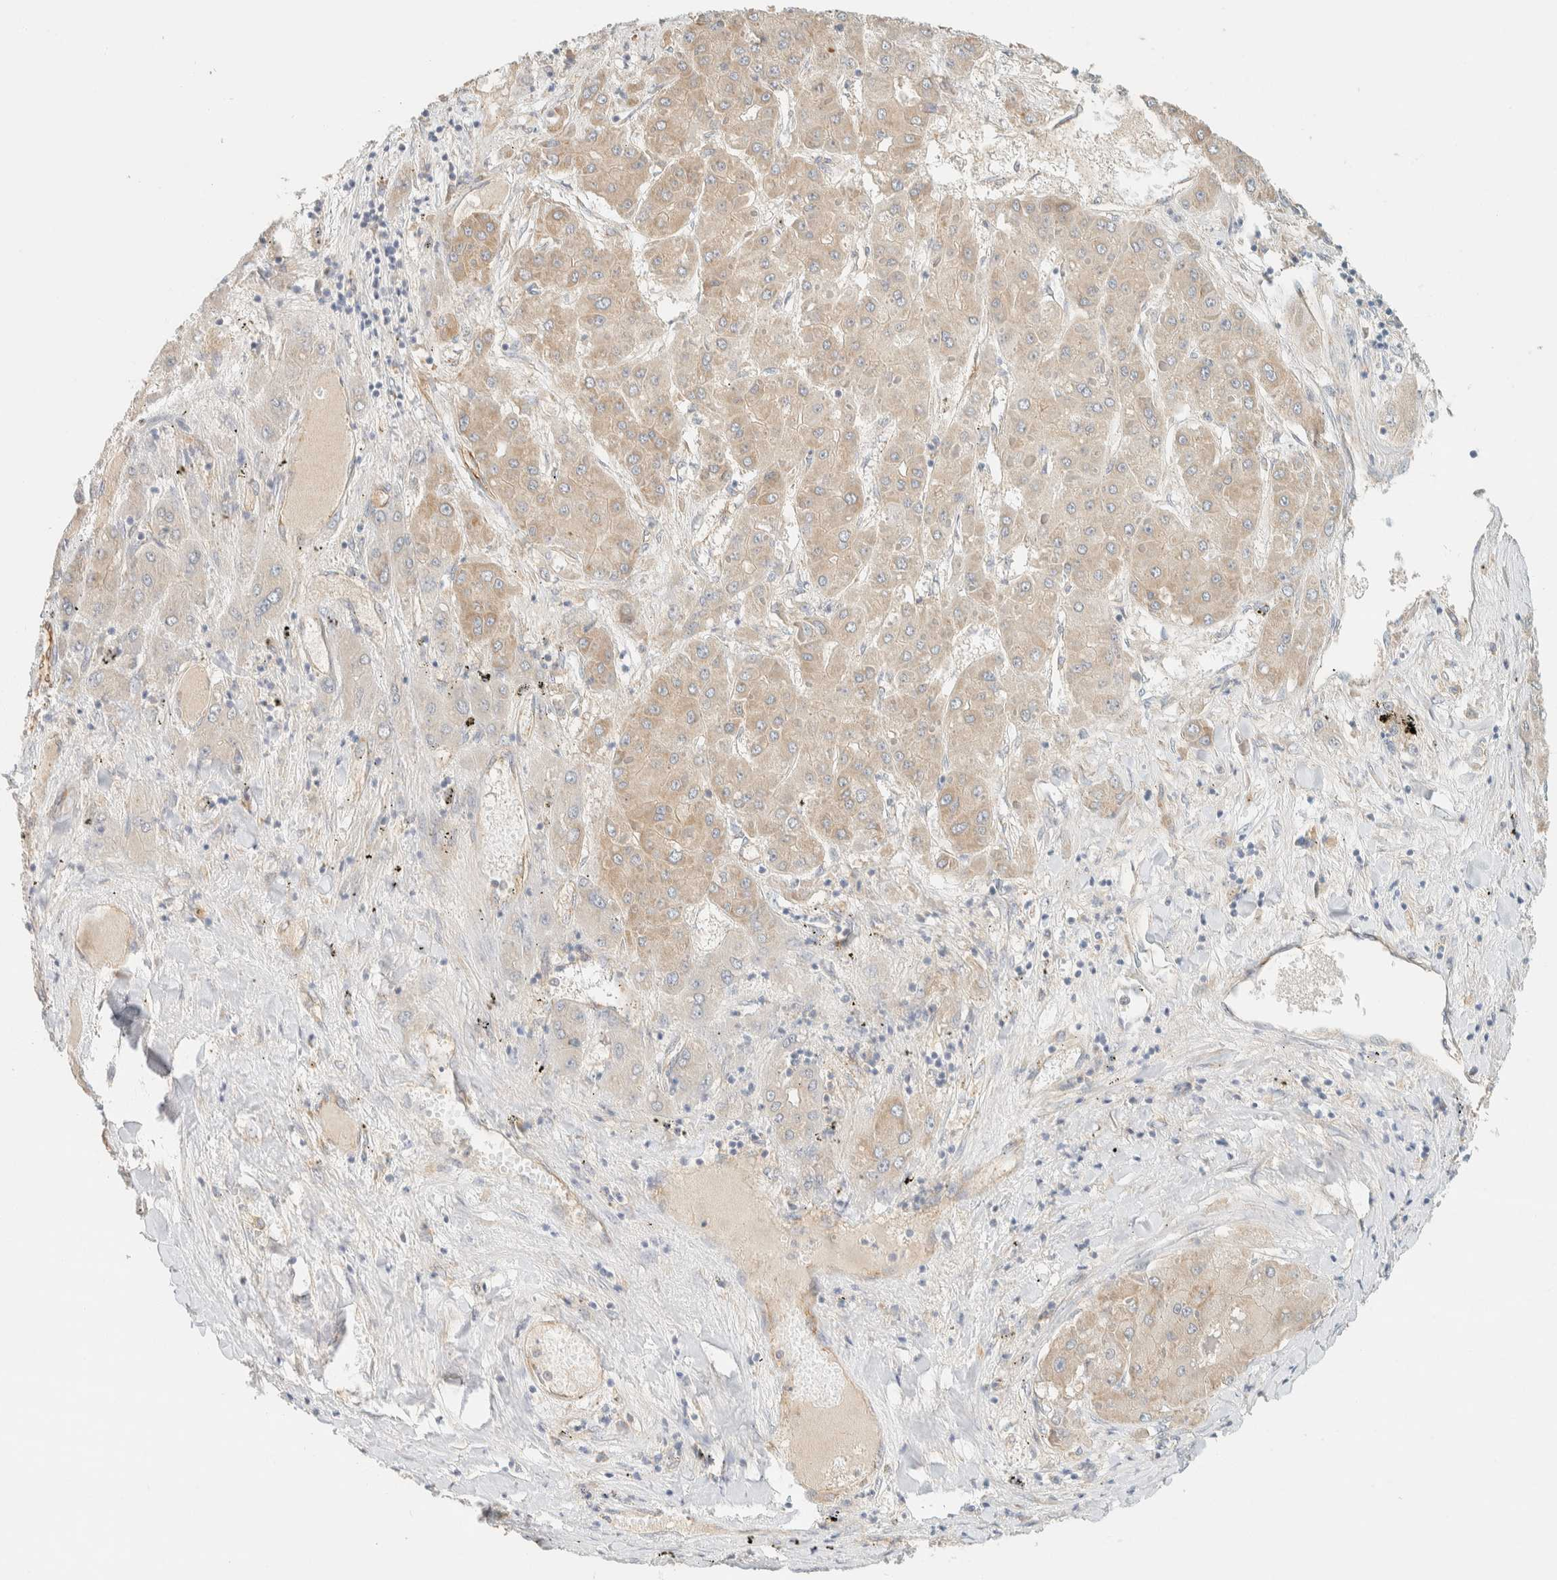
{"staining": {"intensity": "weak", "quantity": "25%-75%", "location": "cytoplasmic/membranous"}, "tissue": "liver cancer", "cell_type": "Tumor cells", "image_type": "cancer", "snomed": [{"axis": "morphology", "description": "Carcinoma, Hepatocellular, NOS"}, {"axis": "topography", "description": "Liver"}], "caption": "This is a histology image of immunohistochemistry staining of hepatocellular carcinoma (liver), which shows weak positivity in the cytoplasmic/membranous of tumor cells.", "gene": "LIMA1", "patient": {"sex": "female", "age": 73}}